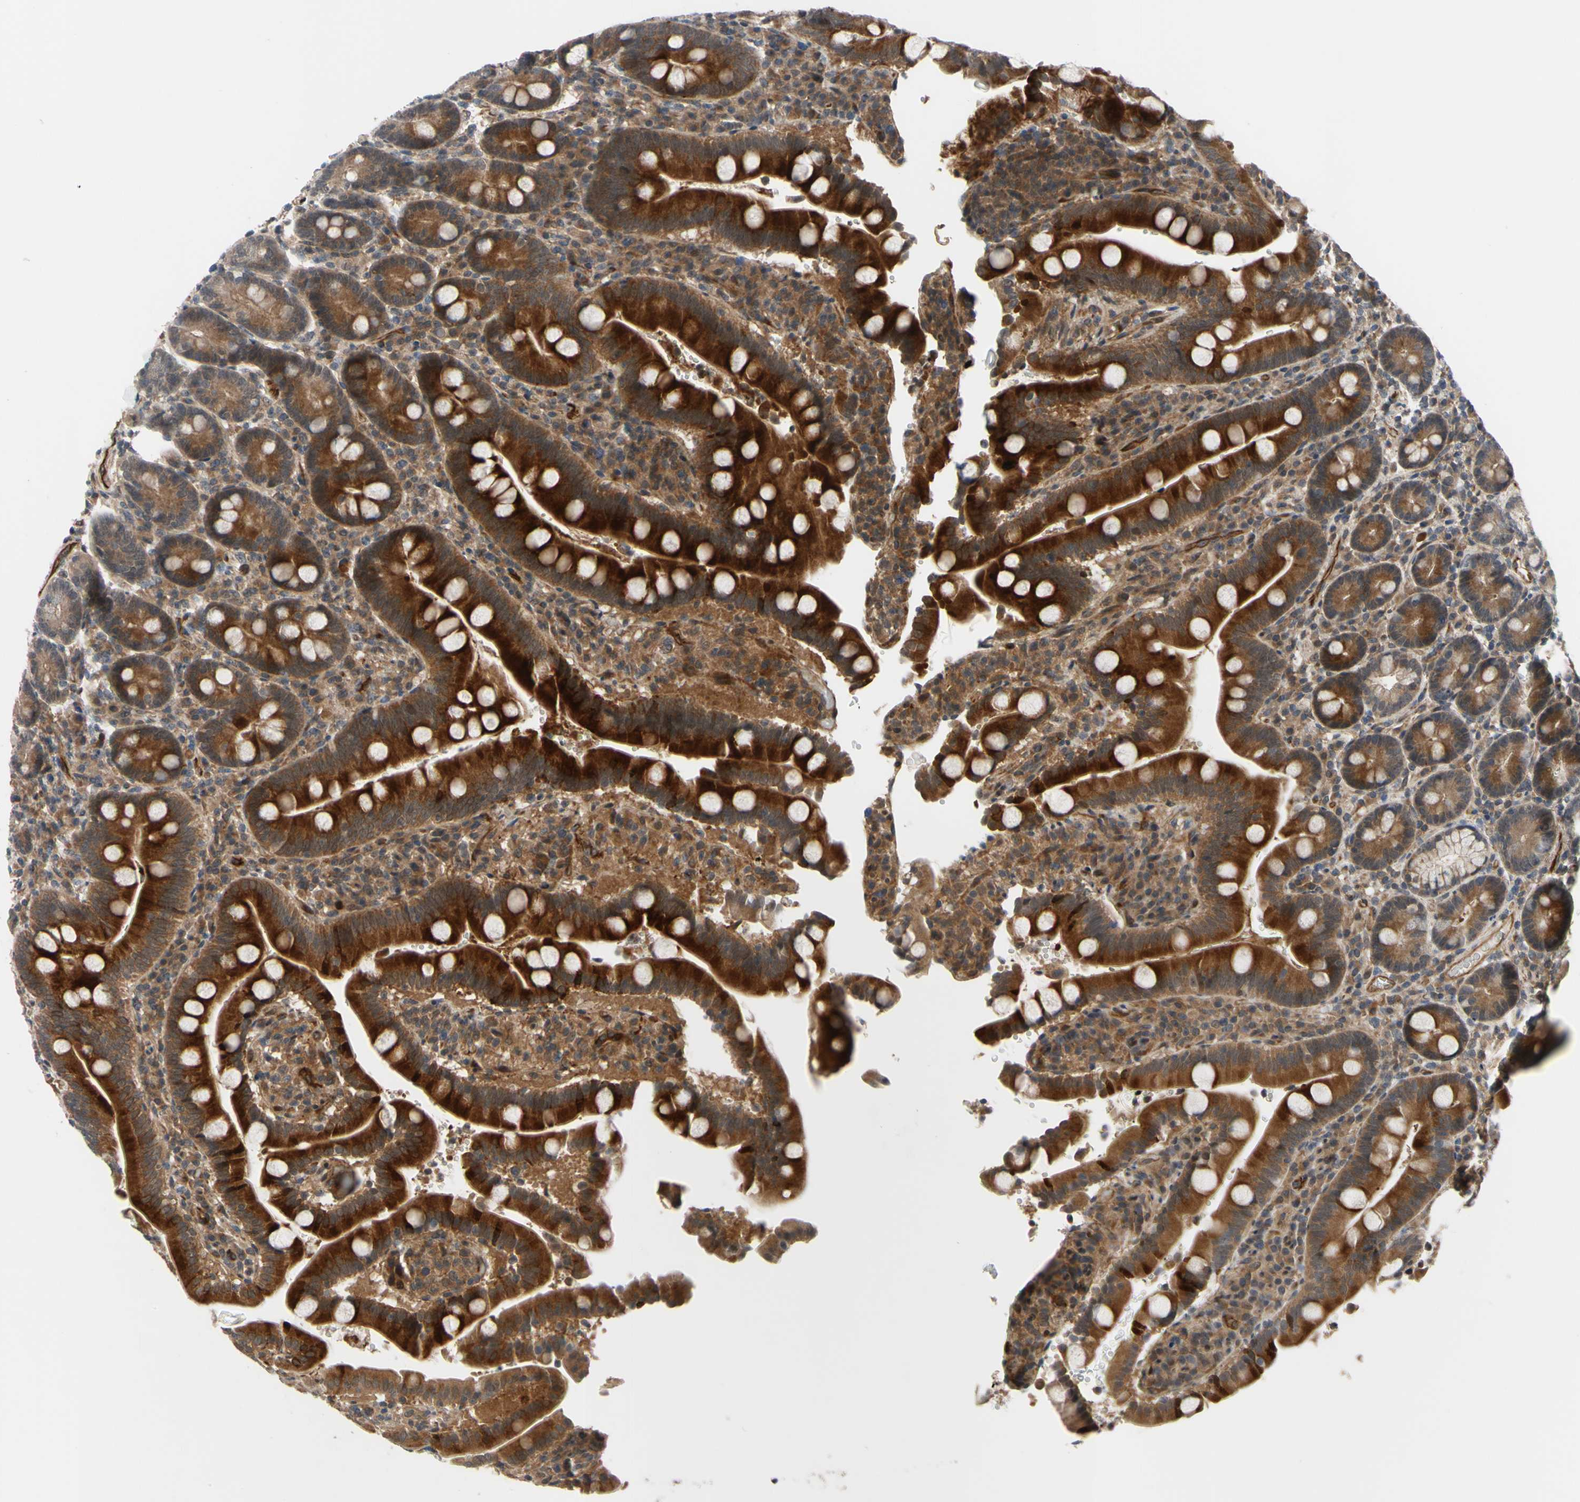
{"staining": {"intensity": "strong", "quantity": ">75%", "location": "cytoplasmic/membranous"}, "tissue": "duodenum", "cell_type": "Glandular cells", "image_type": "normal", "snomed": [{"axis": "morphology", "description": "Normal tissue, NOS"}, {"axis": "topography", "description": "Small intestine, NOS"}], "caption": "This histopathology image reveals immunohistochemistry staining of benign duodenum, with high strong cytoplasmic/membranous staining in about >75% of glandular cells.", "gene": "COMMD9", "patient": {"sex": "female", "age": 71}}